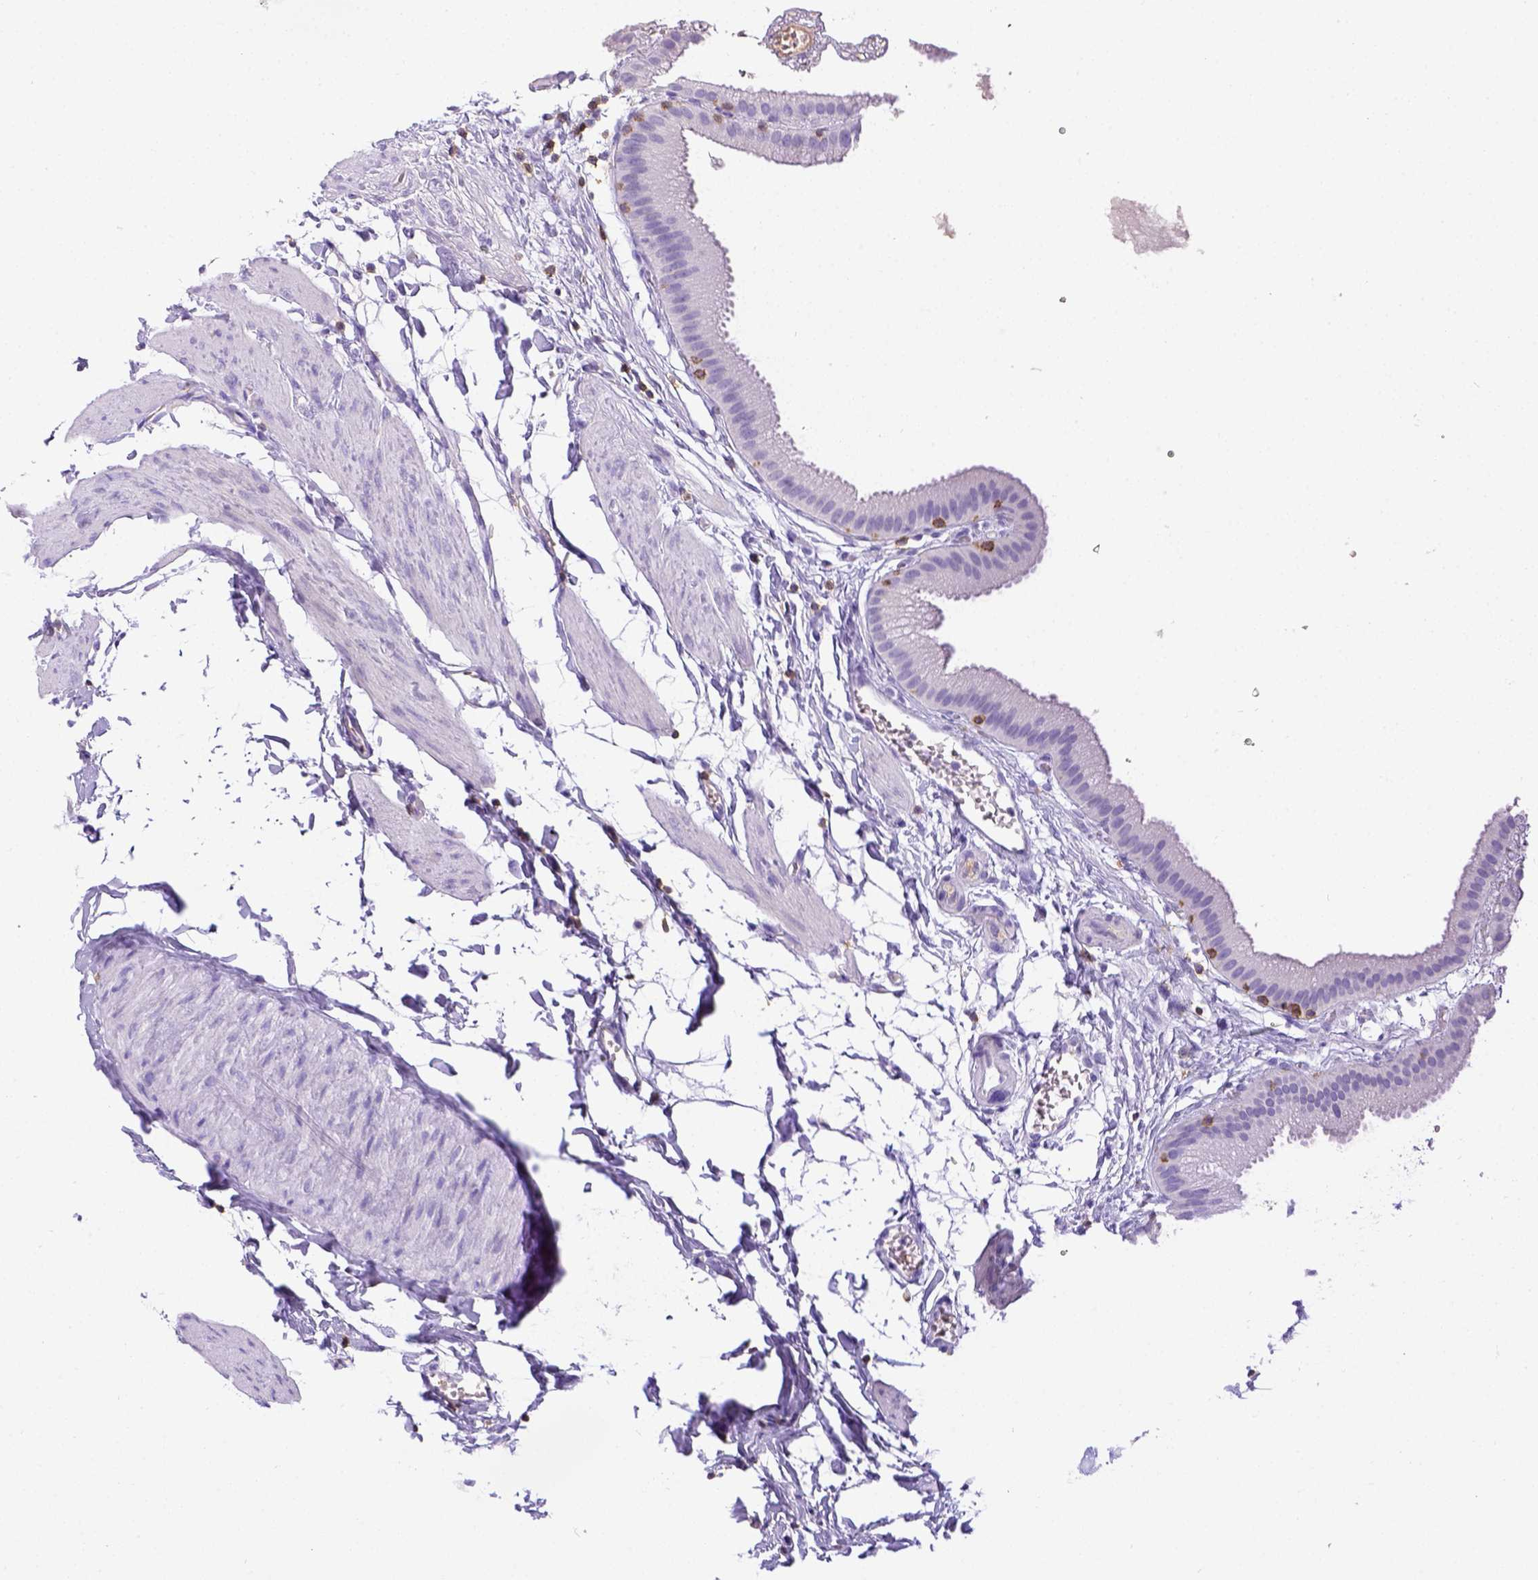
{"staining": {"intensity": "negative", "quantity": "none", "location": "none"}, "tissue": "gallbladder", "cell_type": "Glandular cells", "image_type": "normal", "snomed": [{"axis": "morphology", "description": "Normal tissue, NOS"}, {"axis": "topography", "description": "Gallbladder"}], "caption": "Glandular cells show no significant expression in benign gallbladder.", "gene": "CD3E", "patient": {"sex": "female", "age": 63}}